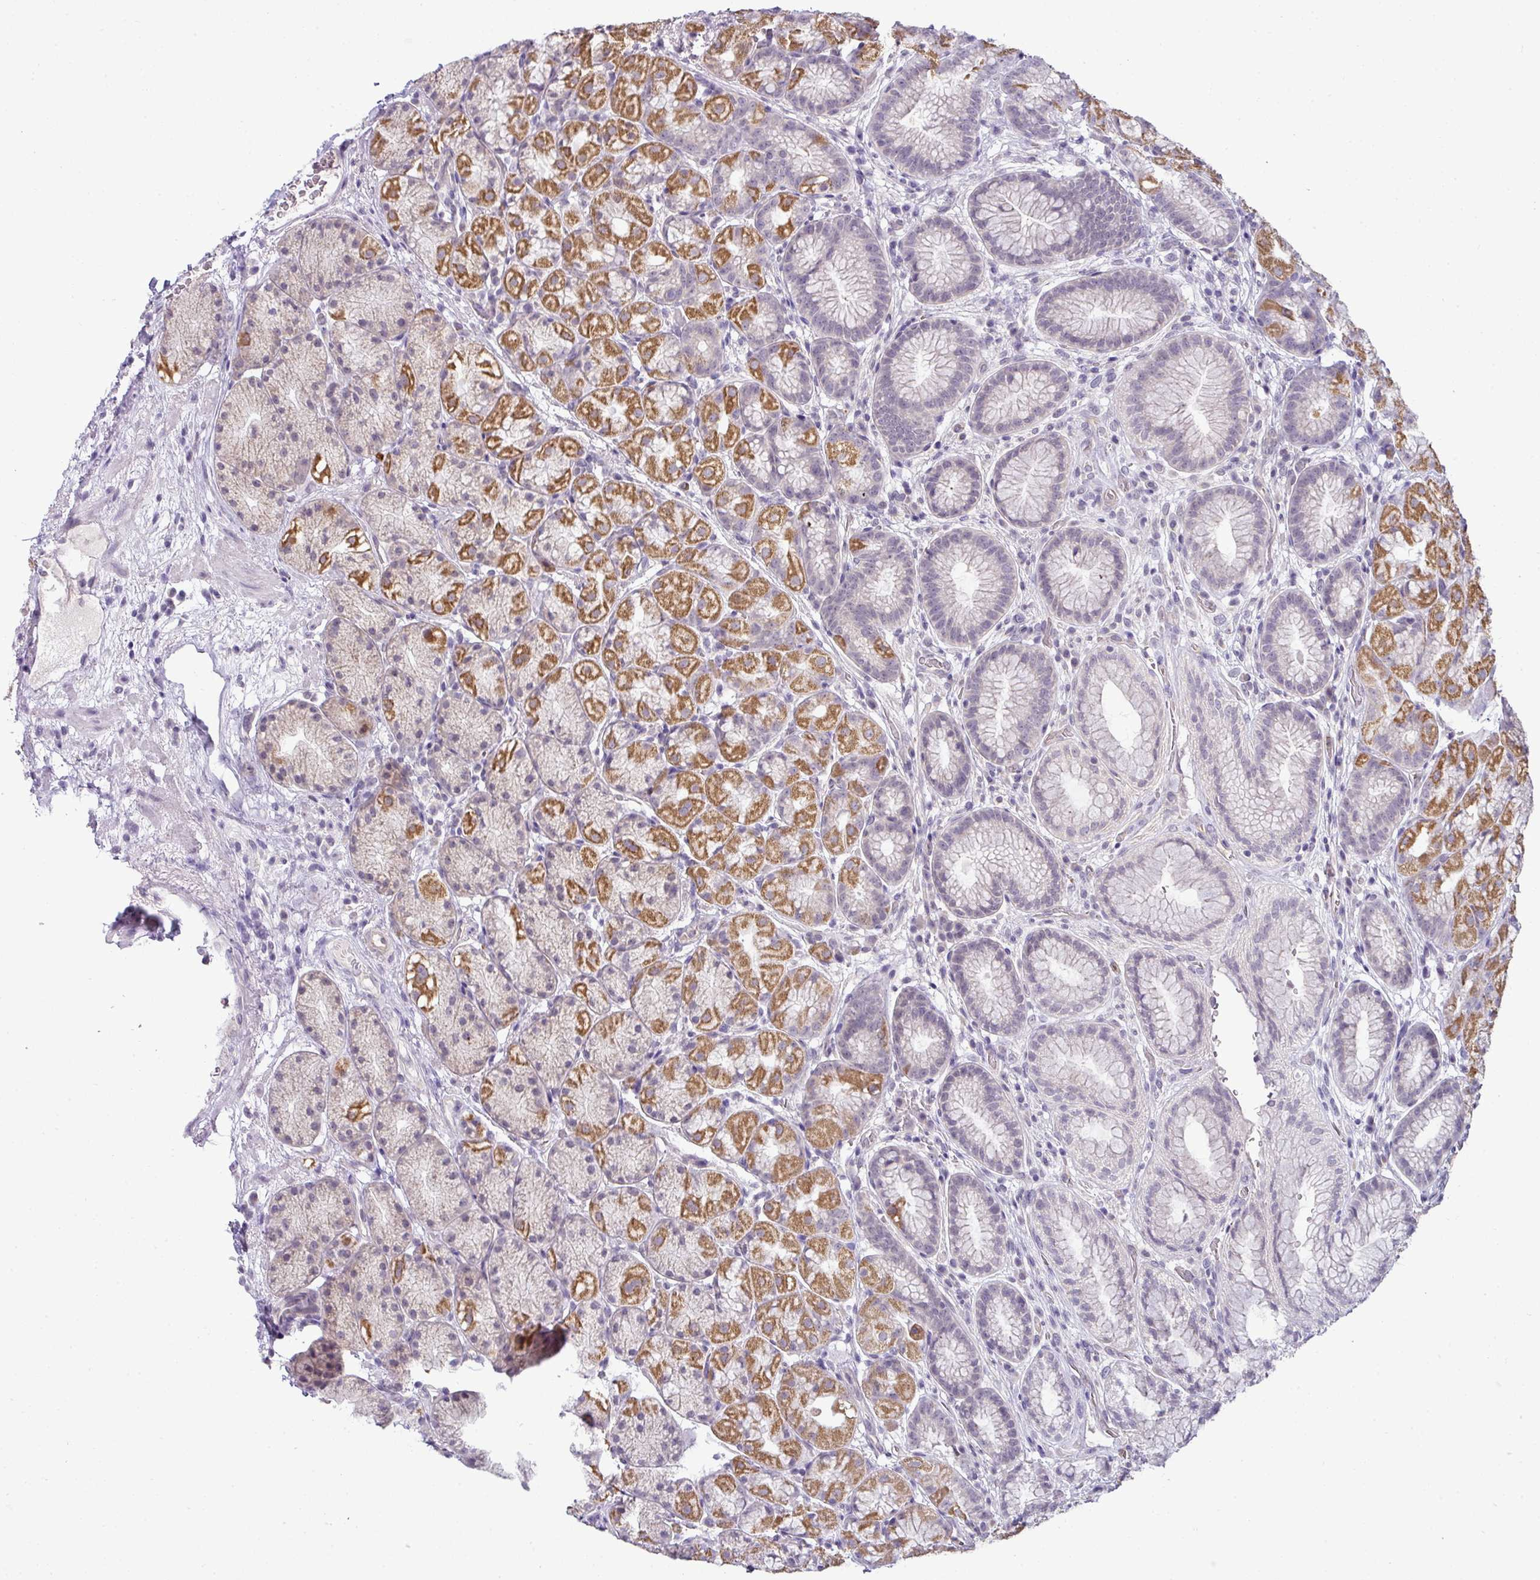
{"staining": {"intensity": "moderate", "quantity": "25%-75%", "location": "cytoplasmic/membranous"}, "tissue": "stomach", "cell_type": "Glandular cells", "image_type": "normal", "snomed": [{"axis": "morphology", "description": "Normal tissue, NOS"}, {"axis": "topography", "description": "Stomach"}], "caption": "A medium amount of moderate cytoplasmic/membranous staining is seen in approximately 25%-75% of glandular cells in unremarkable stomach.", "gene": "HBEGF", "patient": {"sex": "male", "age": 63}}